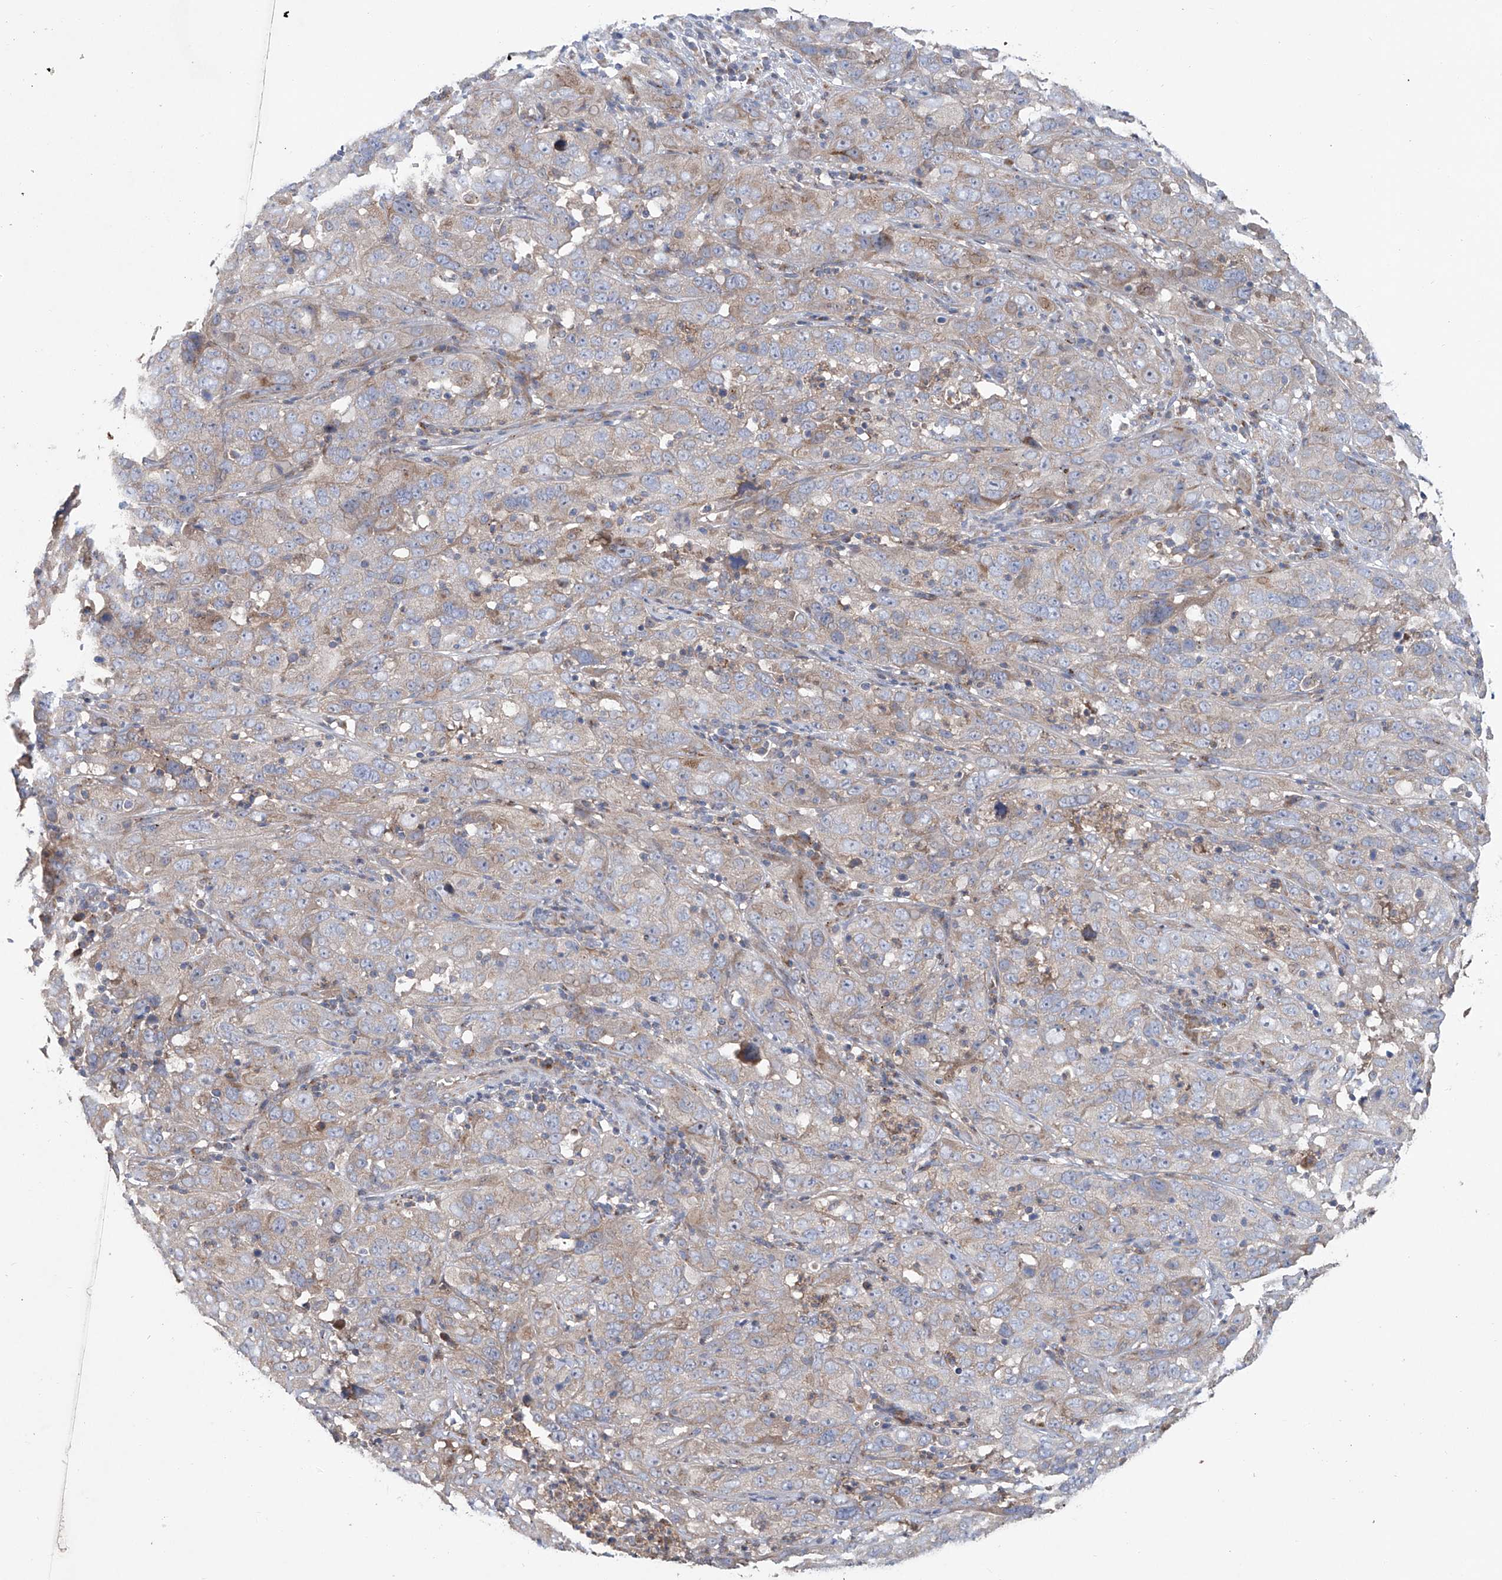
{"staining": {"intensity": "weak", "quantity": "<25%", "location": "cytoplasmic/membranous"}, "tissue": "cervical cancer", "cell_type": "Tumor cells", "image_type": "cancer", "snomed": [{"axis": "morphology", "description": "Squamous cell carcinoma, NOS"}, {"axis": "topography", "description": "Cervix"}], "caption": "Immunohistochemical staining of squamous cell carcinoma (cervical) displays no significant positivity in tumor cells.", "gene": "KLC4", "patient": {"sex": "female", "age": 32}}